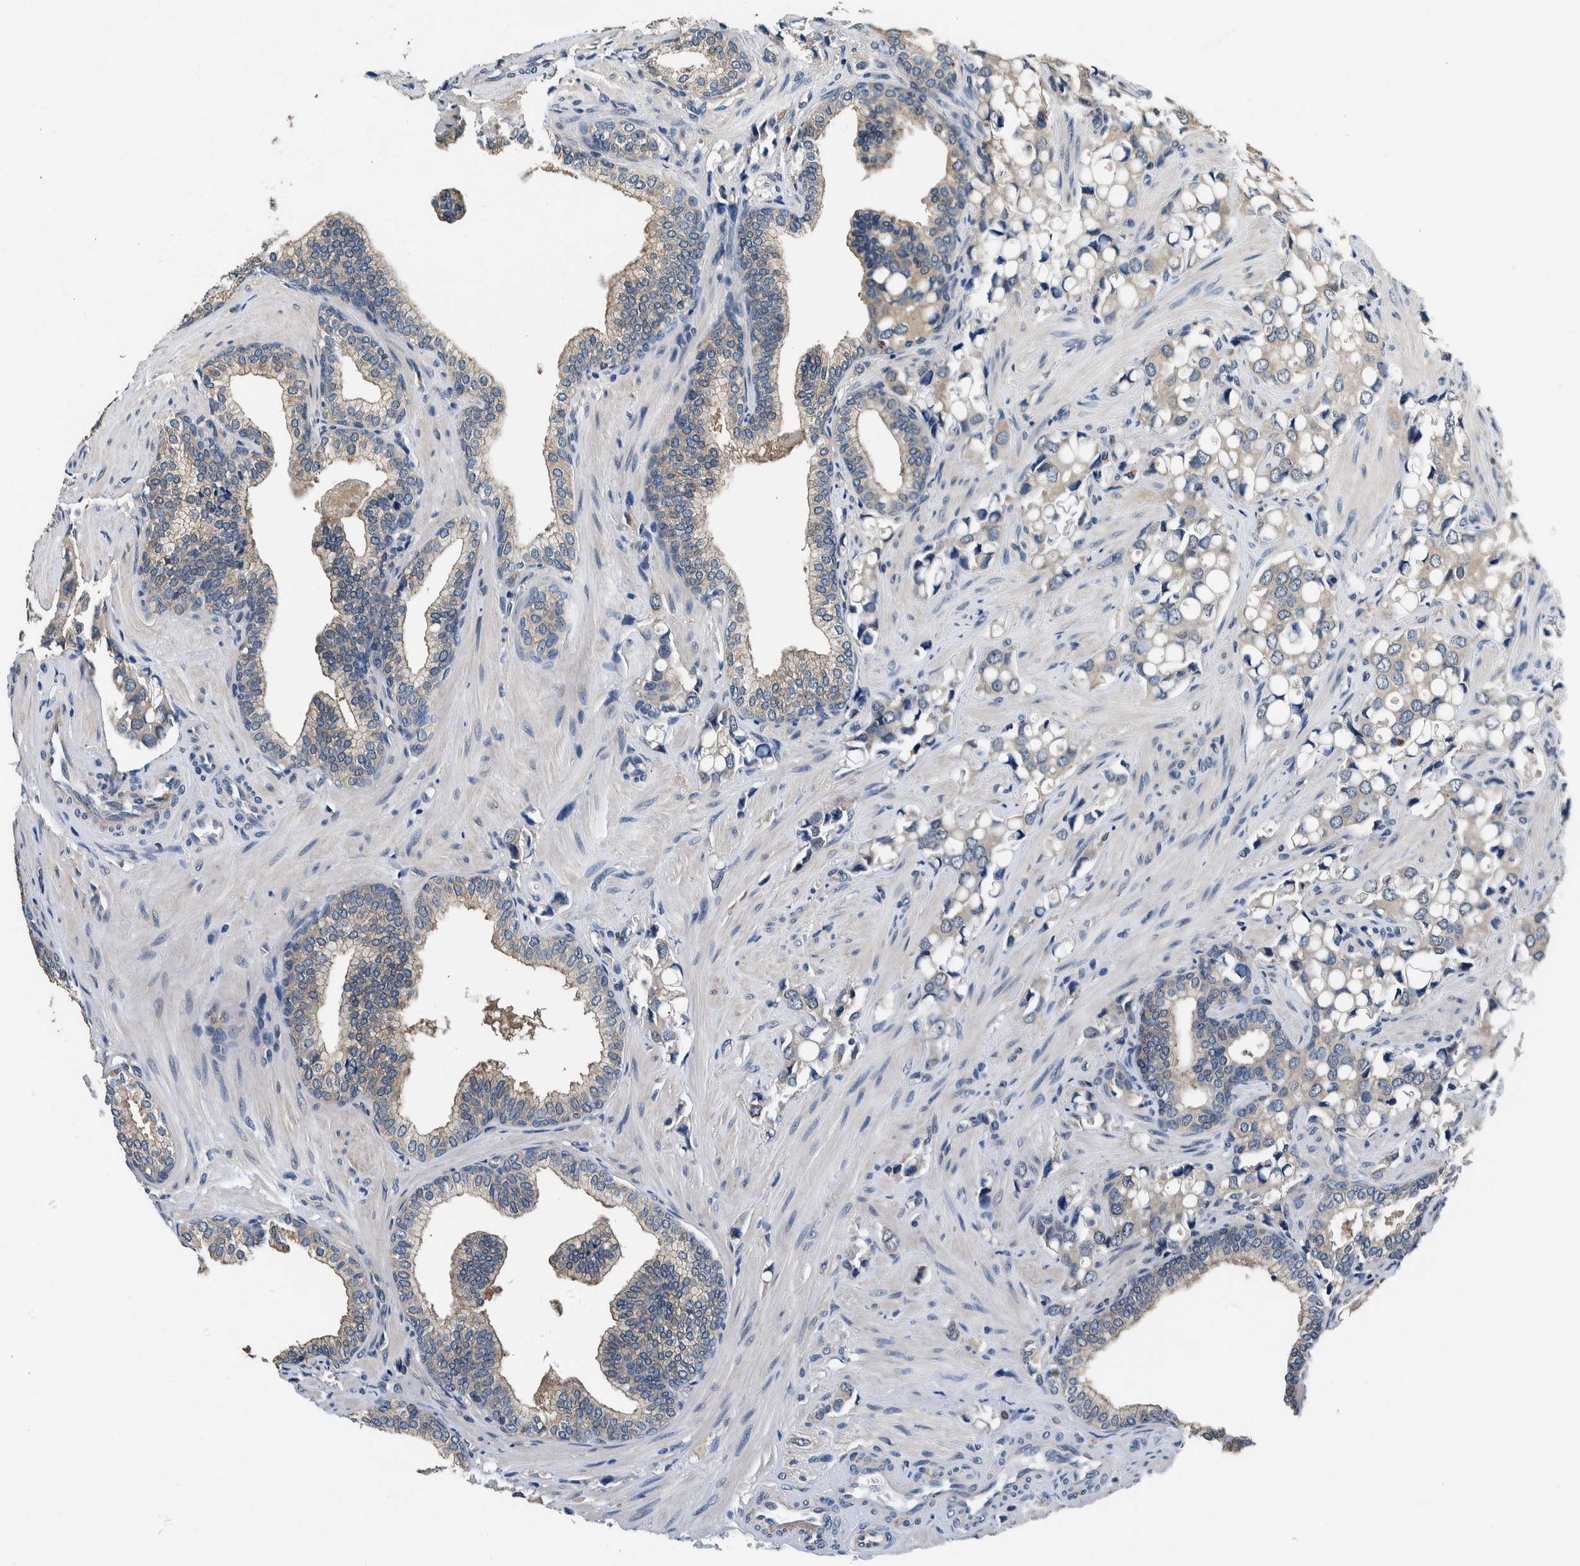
{"staining": {"intensity": "weak", "quantity": "25%-75%", "location": "cytoplasmic/membranous"}, "tissue": "prostate cancer", "cell_type": "Tumor cells", "image_type": "cancer", "snomed": [{"axis": "morphology", "description": "Adenocarcinoma, High grade"}, {"axis": "topography", "description": "Prostate"}], "caption": "High-power microscopy captured an immunohistochemistry histopathology image of prostate cancer, revealing weak cytoplasmic/membranous positivity in approximately 25%-75% of tumor cells.", "gene": "NIBAN2", "patient": {"sex": "male", "age": 52}}